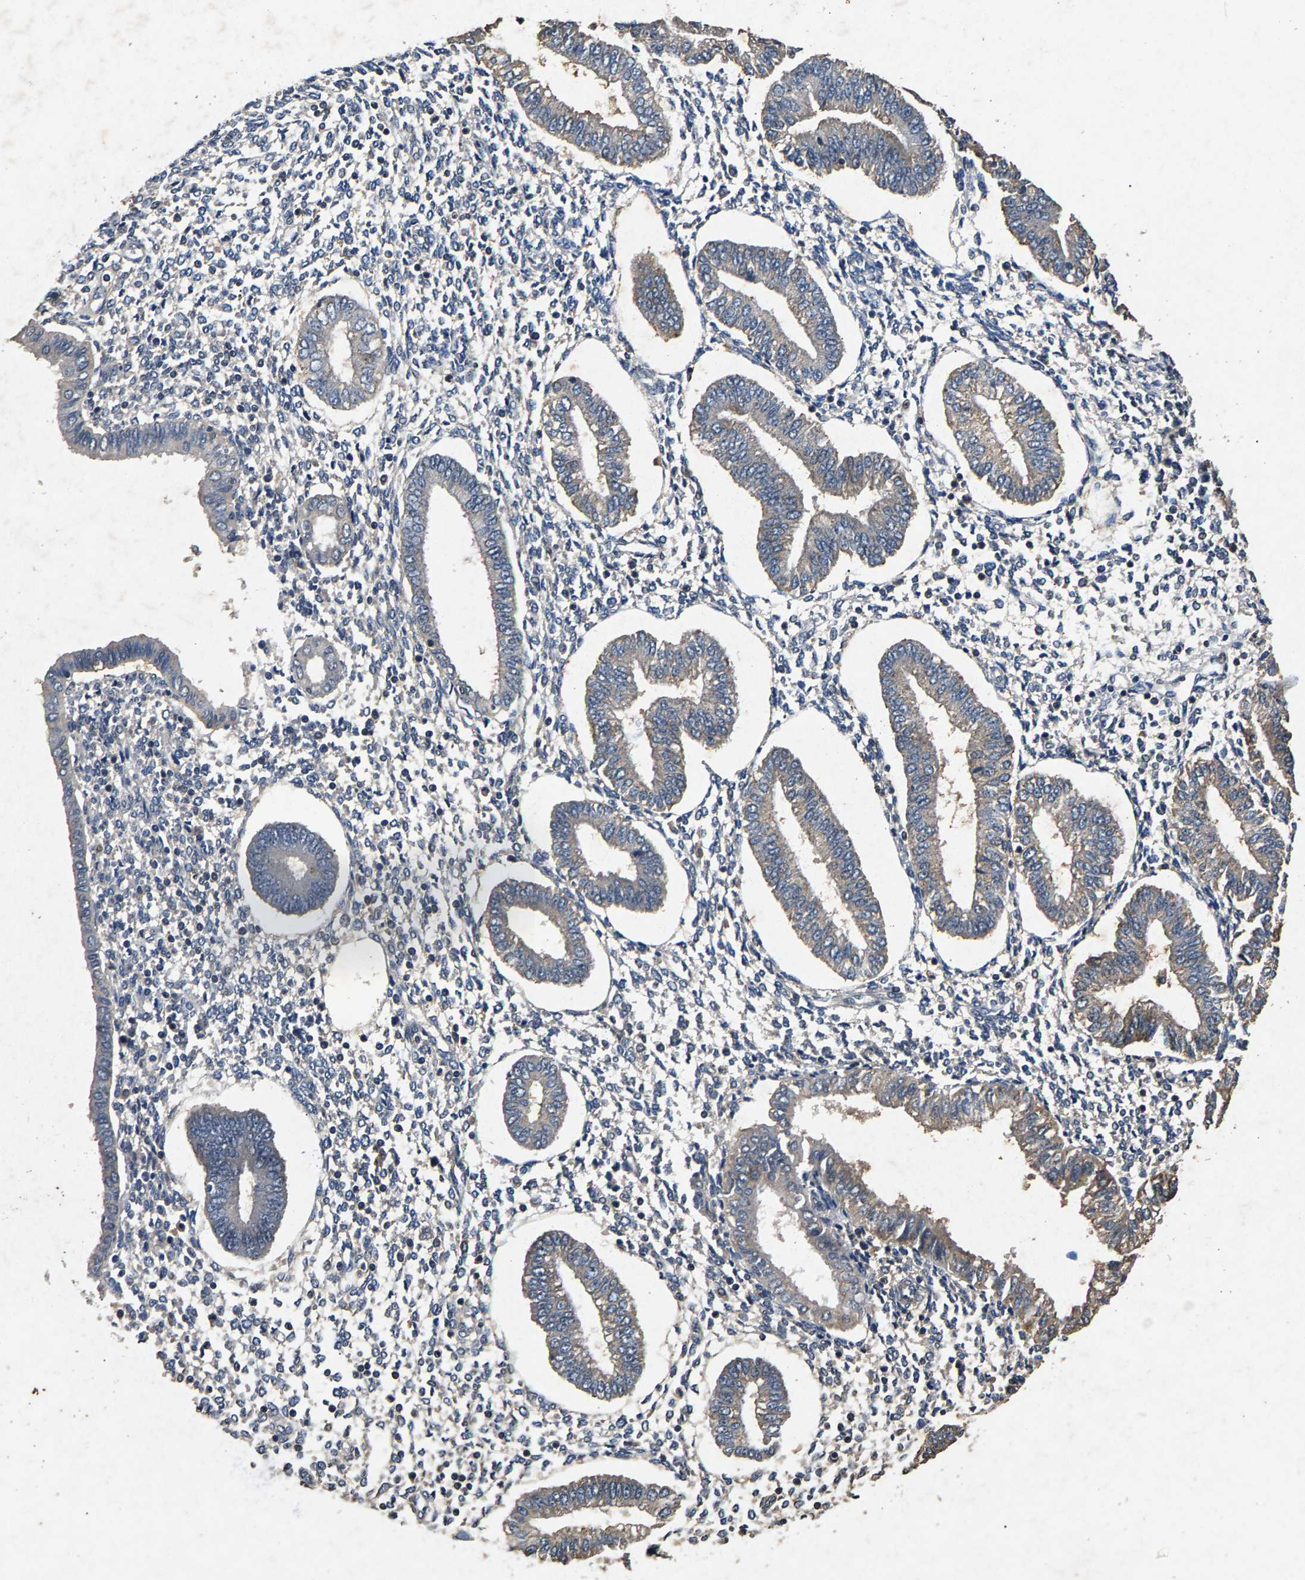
{"staining": {"intensity": "negative", "quantity": "none", "location": "none"}, "tissue": "endometrium", "cell_type": "Cells in endometrial stroma", "image_type": "normal", "snomed": [{"axis": "morphology", "description": "Normal tissue, NOS"}, {"axis": "topography", "description": "Endometrium"}], "caption": "Human endometrium stained for a protein using immunohistochemistry shows no staining in cells in endometrial stroma.", "gene": "PPP1CC", "patient": {"sex": "female", "age": 50}}